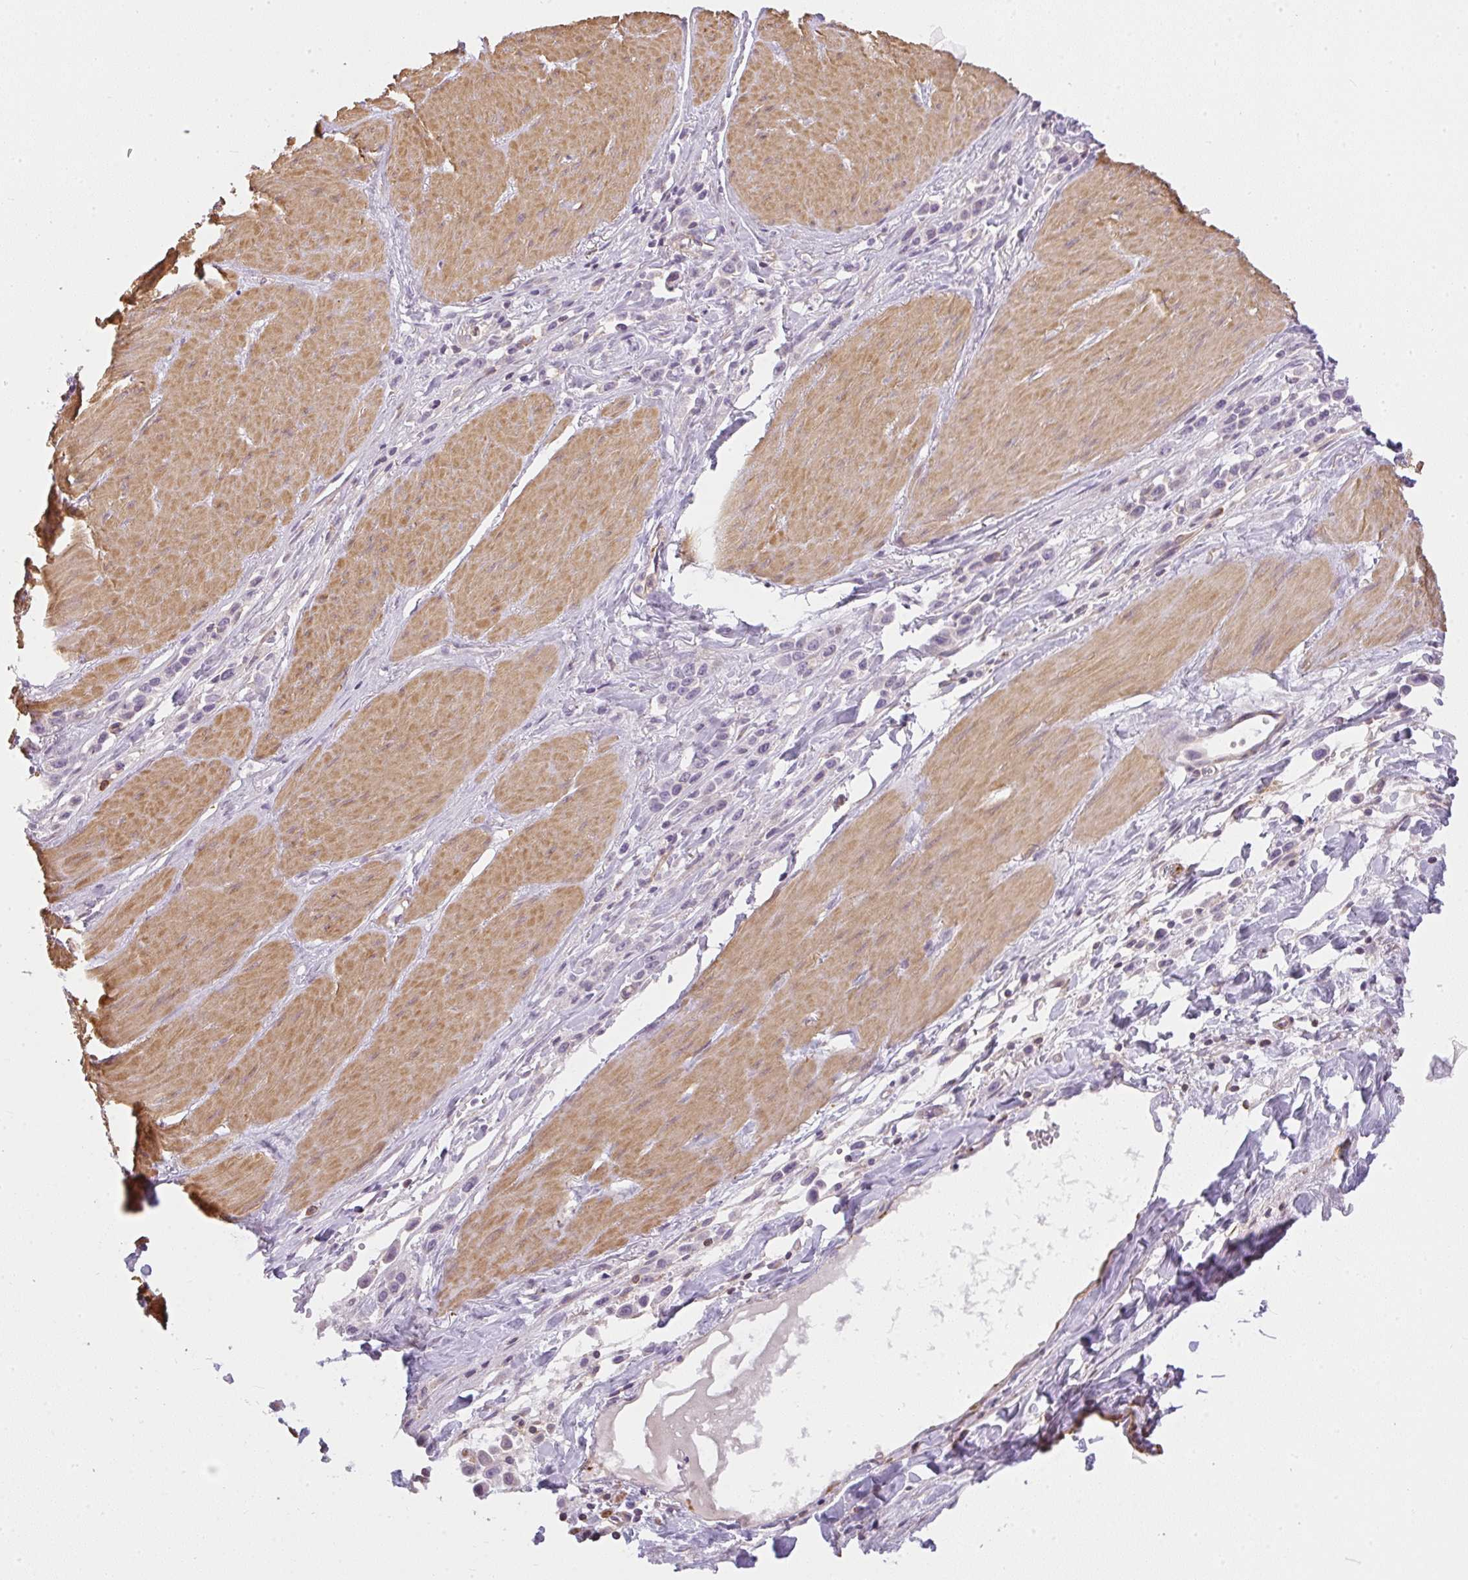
{"staining": {"intensity": "negative", "quantity": "none", "location": "none"}, "tissue": "stomach cancer", "cell_type": "Tumor cells", "image_type": "cancer", "snomed": [{"axis": "morphology", "description": "Adenocarcinoma, NOS"}, {"axis": "topography", "description": "Stomach"}], "caption": "Immunohistochemistry of stomach cancer (adenocarcinoma) shows no positivity in tumor cells.", "gene": "SULF1", "patient": {"sex": "male", "age": 47}}